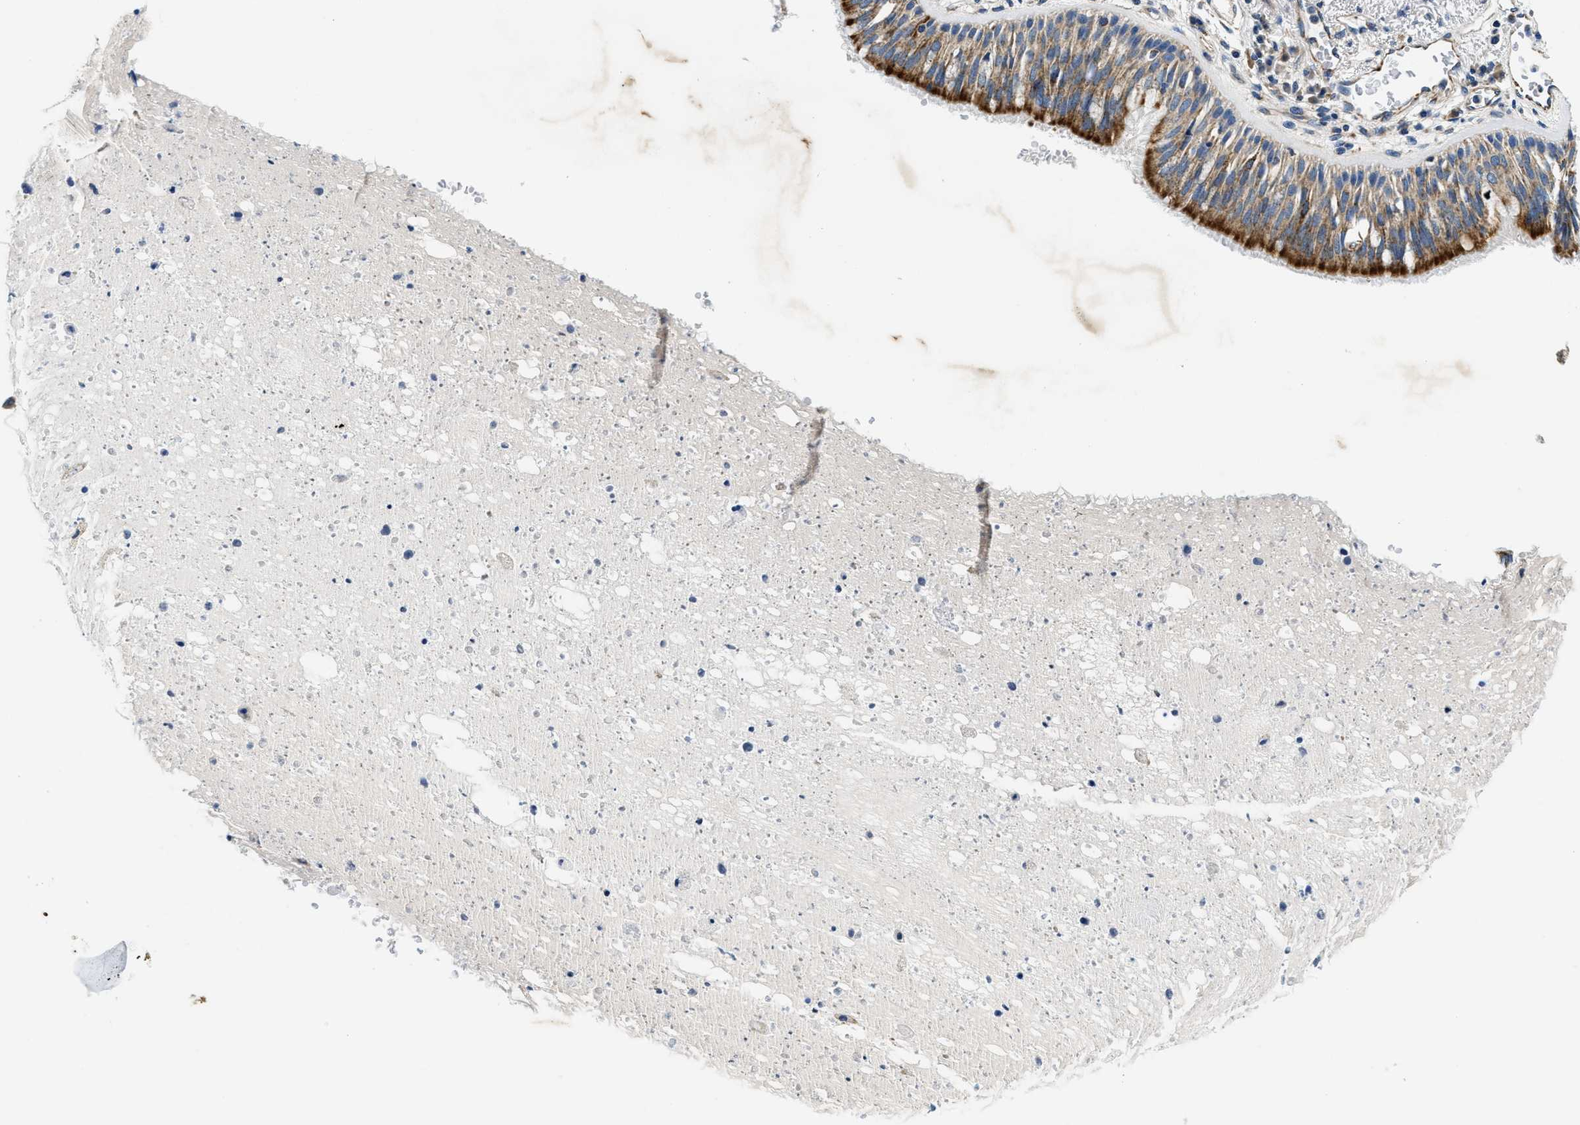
{"staining": {"intensity": "strong", "quantity": ">75%", "location": "cytoplasmic/membranous"}, "tissue": "bronchus", "cell_type": "Respiratory epithelial cells", "image_type": "normal", "snomed": [{"axis": "morphology", "description": "Normal tissue, NOS"}, {"axis": "morphology", "description": "Adenocarcinoma, NOS"}, {"axis": "morphology", "description": "Adenocarcinoma, metastatic, NOS"}, {"axis": "topography", "description": "Lymph node"}, {"axis": "topography", "description": "Bronchus"}, {"axis": "topography", "description": "Lung"}], "caption": "DAB immunohistochemical staining of benign human bronchus reveals strong cytoplasmic/membranous protein expression in about >75% of respiratory epithelial cells. The staining was performed using DAB (3,3'-diaminobenzidine), with brown indicating positive protein expression. Nuclei are stained blue with hematoxylin.", "gene": "SAMD4B", "patient": {"sex": "female", "age": 54}}